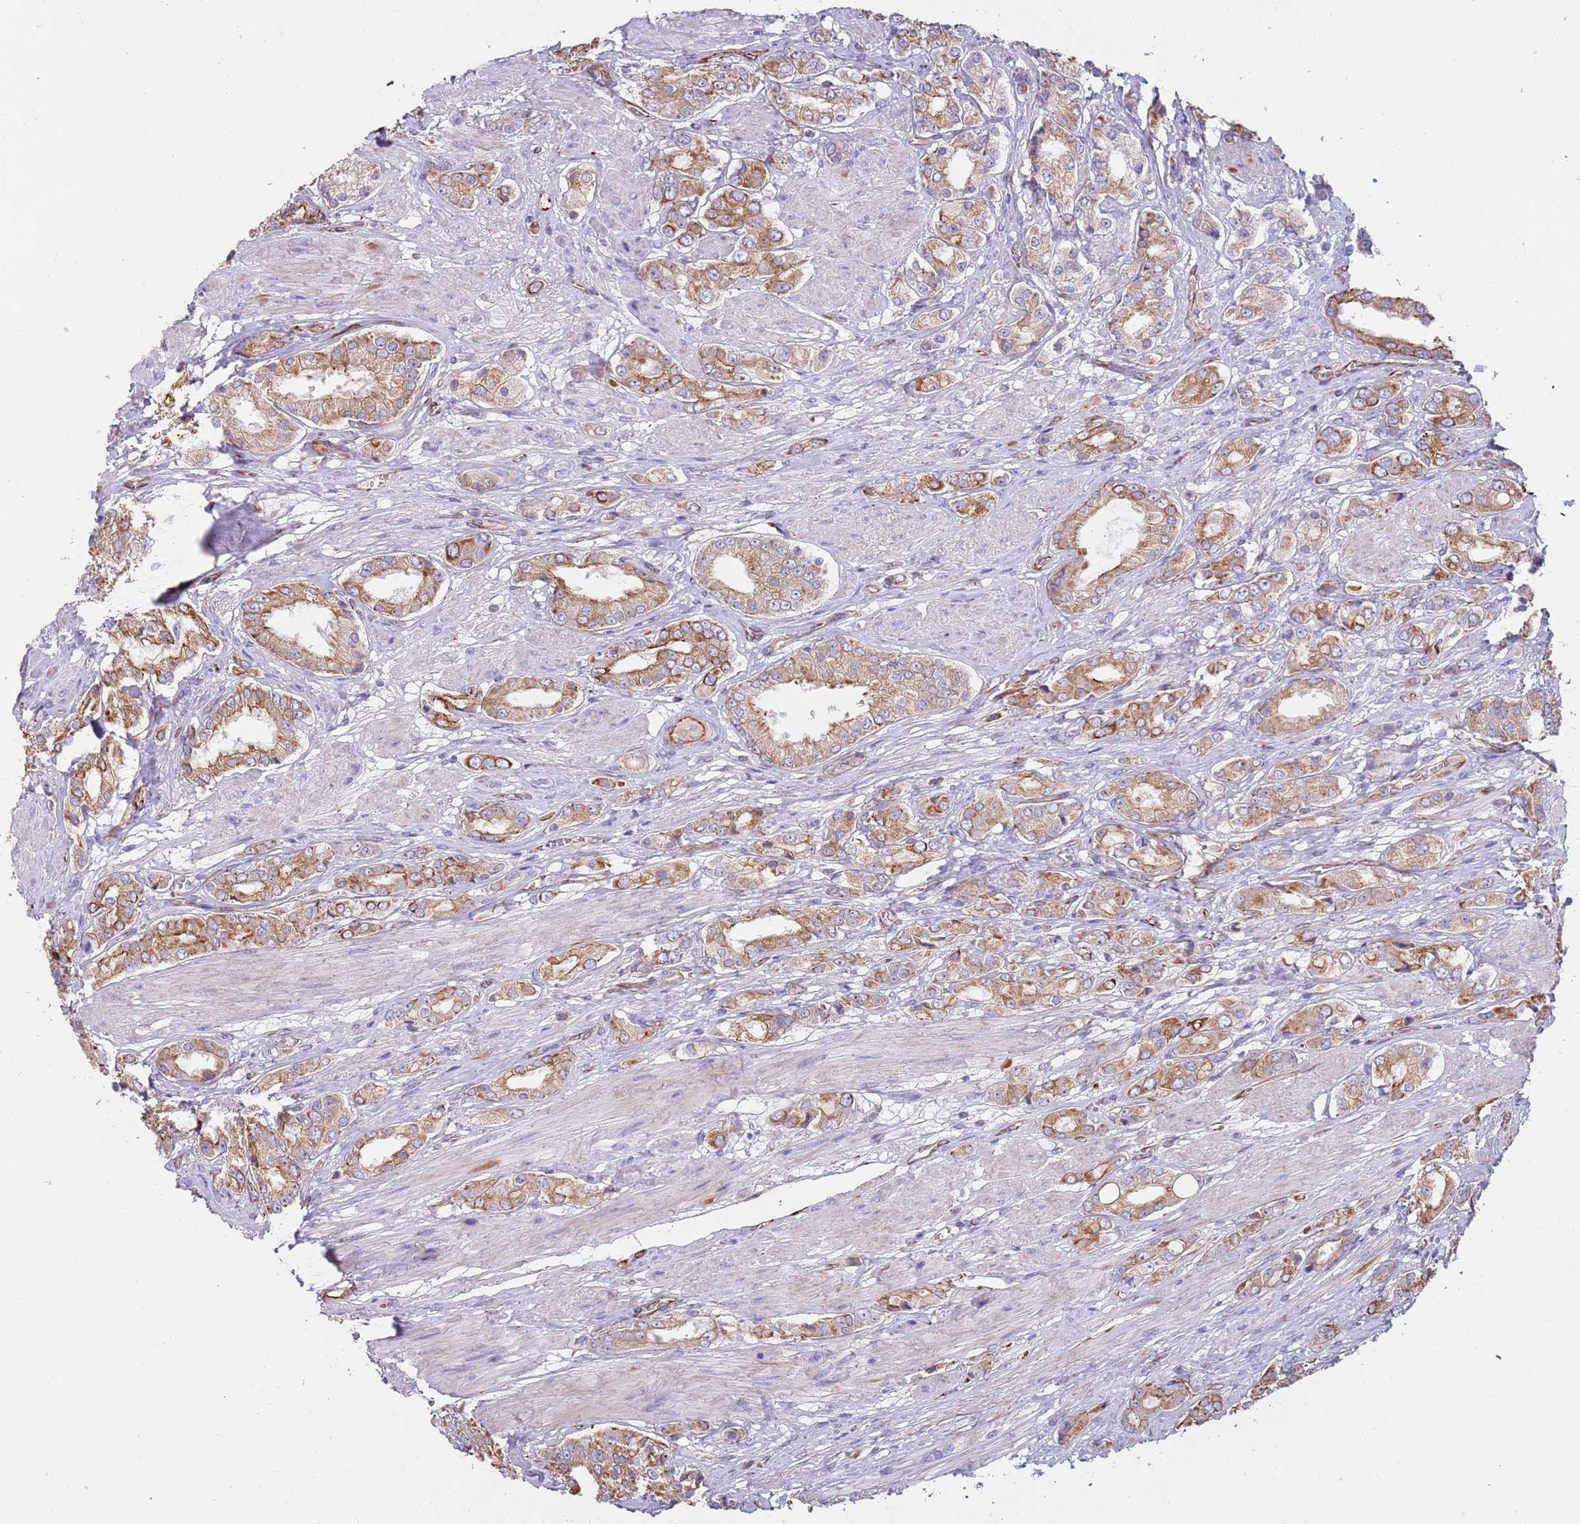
{"staining": {"intensity": "moderate", "quantity": ">75%", "location": "cytoplasmic/membranous"}, "tissue": "prostate cancer", "cell_type": "Tumor cells", "image_type": "cancer", "snomed": [{"axis": "morphology", "description": "Adenocarcinoma, High grade"}, {"axis": "topography", "description": "Prostate and seminal vesicle, NOS"}], "caption": "Prostate cancer (adenocarcinoma (high-grade)) stained with IHC displays moderate cytoplasmic/membranous positivity in approximately >75% of tumor cells.", "gene": "MOGAT1", "patient": {"sex": "male", "age": 64}}